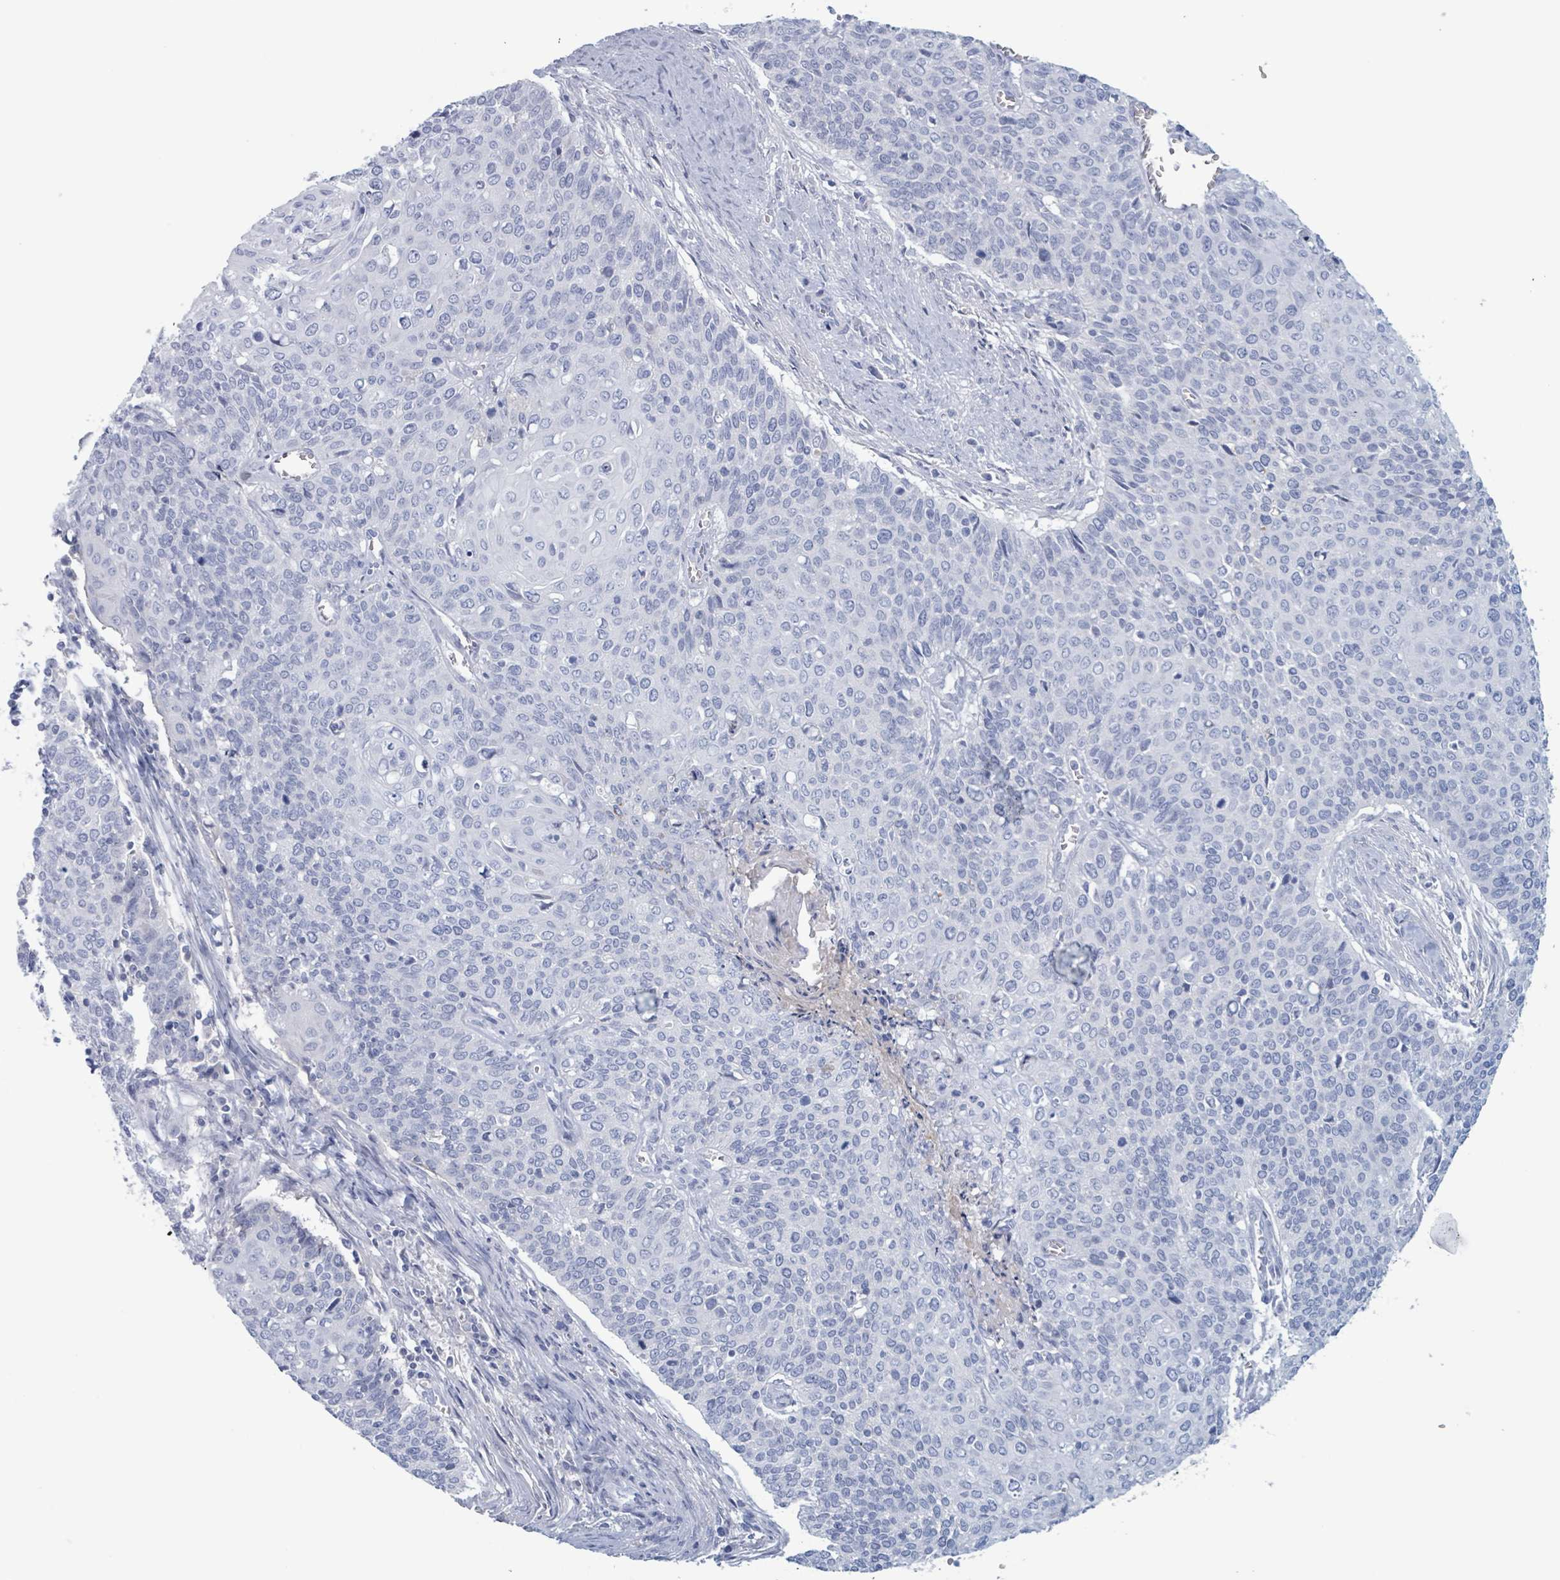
{"staining": {"intensity": "negative", "quantity": "none", "location": "none"}, "tissue": "cervical cancer", "cell_type": "Tumor cells", "image_type": "cancer", "snomed": [{"axis": "morphology", "description": "Squamous cell carcinoma, NOS"}, {"axis": "topography", "description": "Cervix"}], "caption": "High magnification brightfield microscopy of cervical squamous cell carcinoma stained with DAB (3,3'-diaminobenzidine) (brown) and counterstained with hematoxylin (blue): tumor cells show no significant staining. (IHC, brightfield microscopy, high magnification).", "gene": "KLK4", "patient": {"sex": "female", "age": 39}}